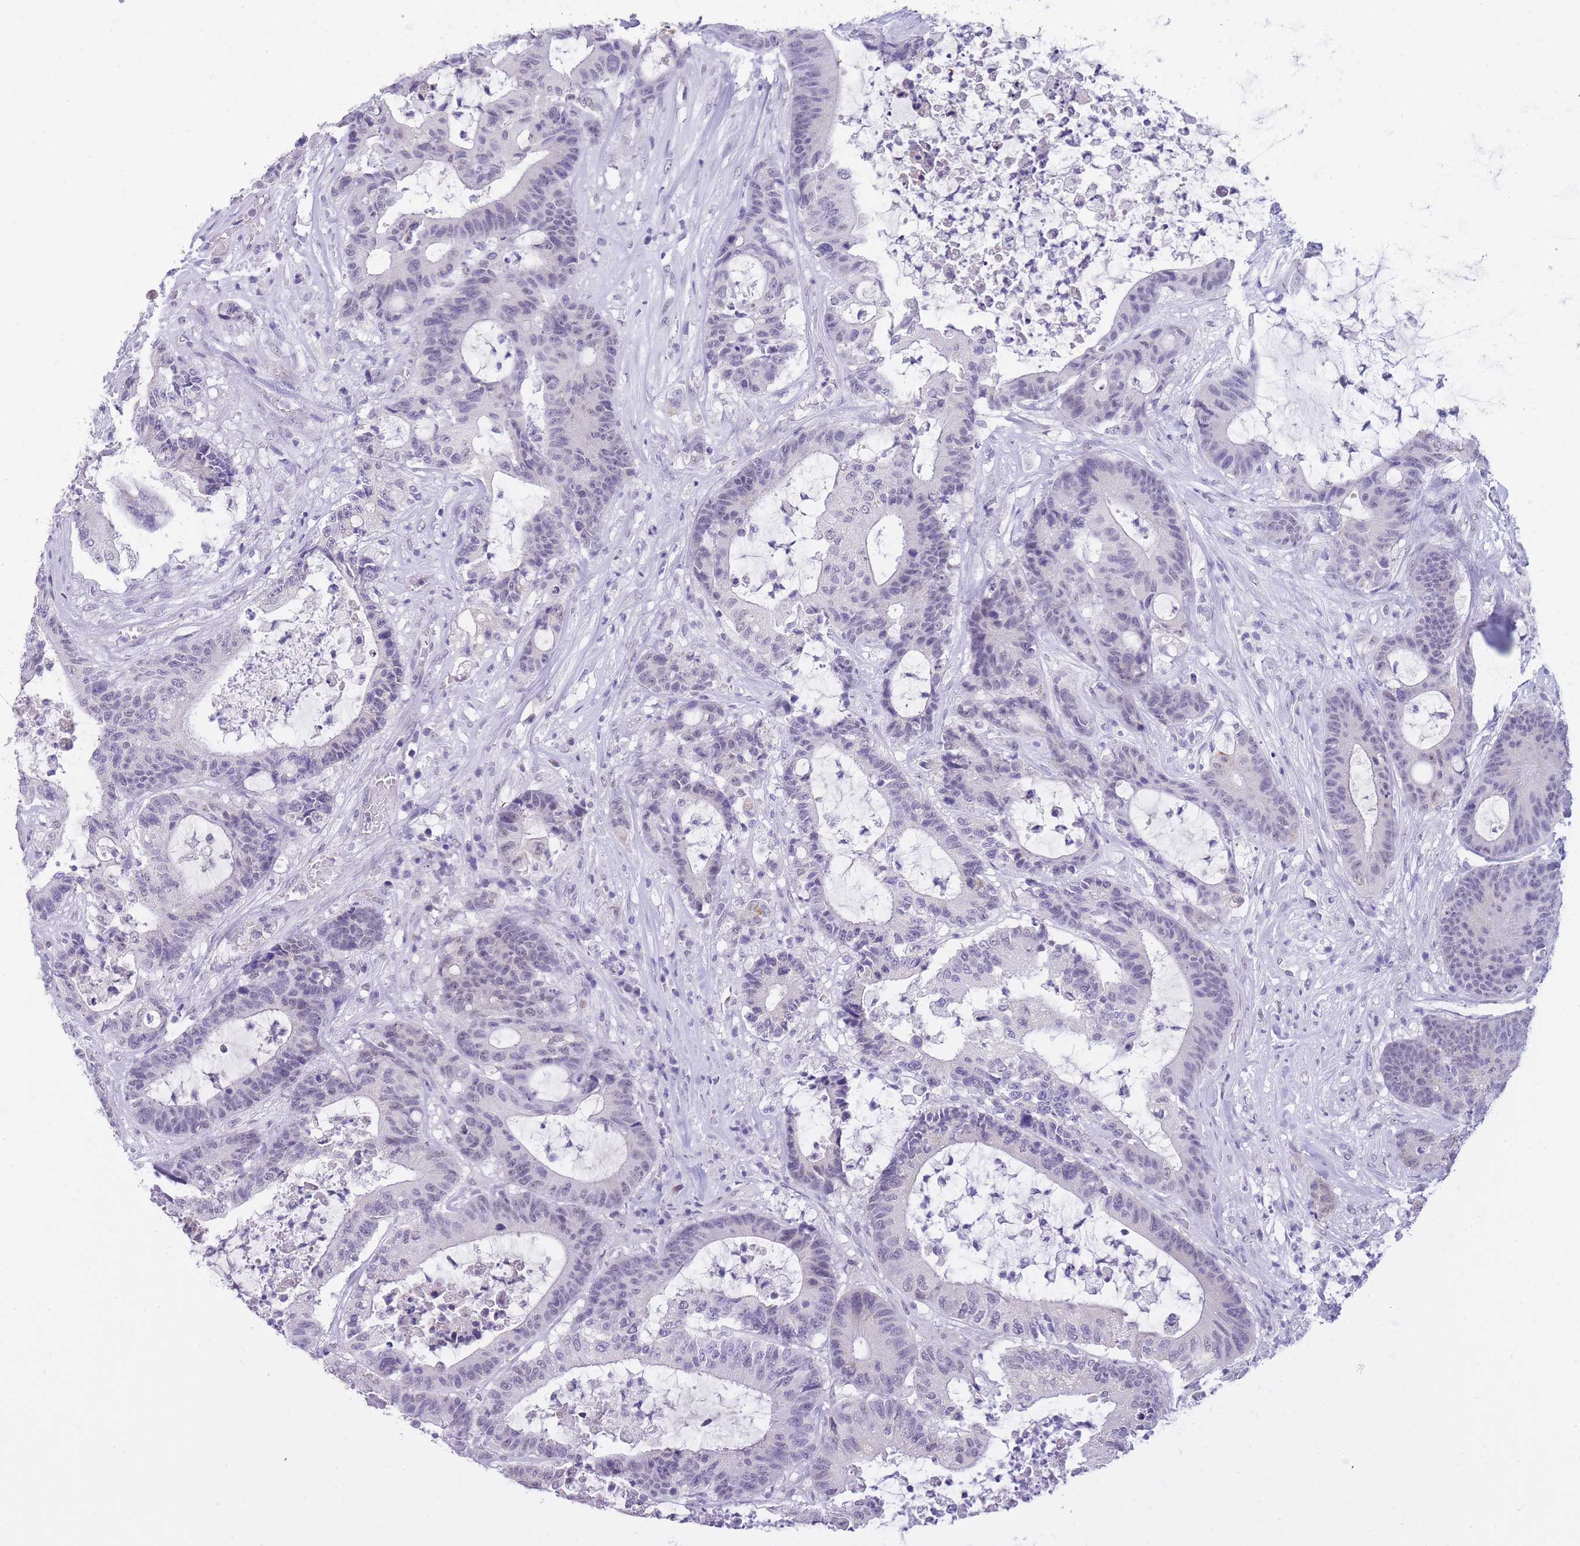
{"staining": {"intensity": "negative", "quantity": "none", "location": "none"}, "tissue": "colorectal cancer", "cell_type": "Tumor cells", "image_type": "cancer", "snomed": [{"axis": "morphology", "description": "Adenocarcinoma, NOS"}, {"axis": "topography", "description": "Colon"}], "caption": "An IHC photomicrograph of colorectal adenocarcinoma is shown. There is no staining in tumor cells of colorectal adenocarcinoma.", "gene": "FRAT2", "patient": {"sex": "female", "age": 84}}